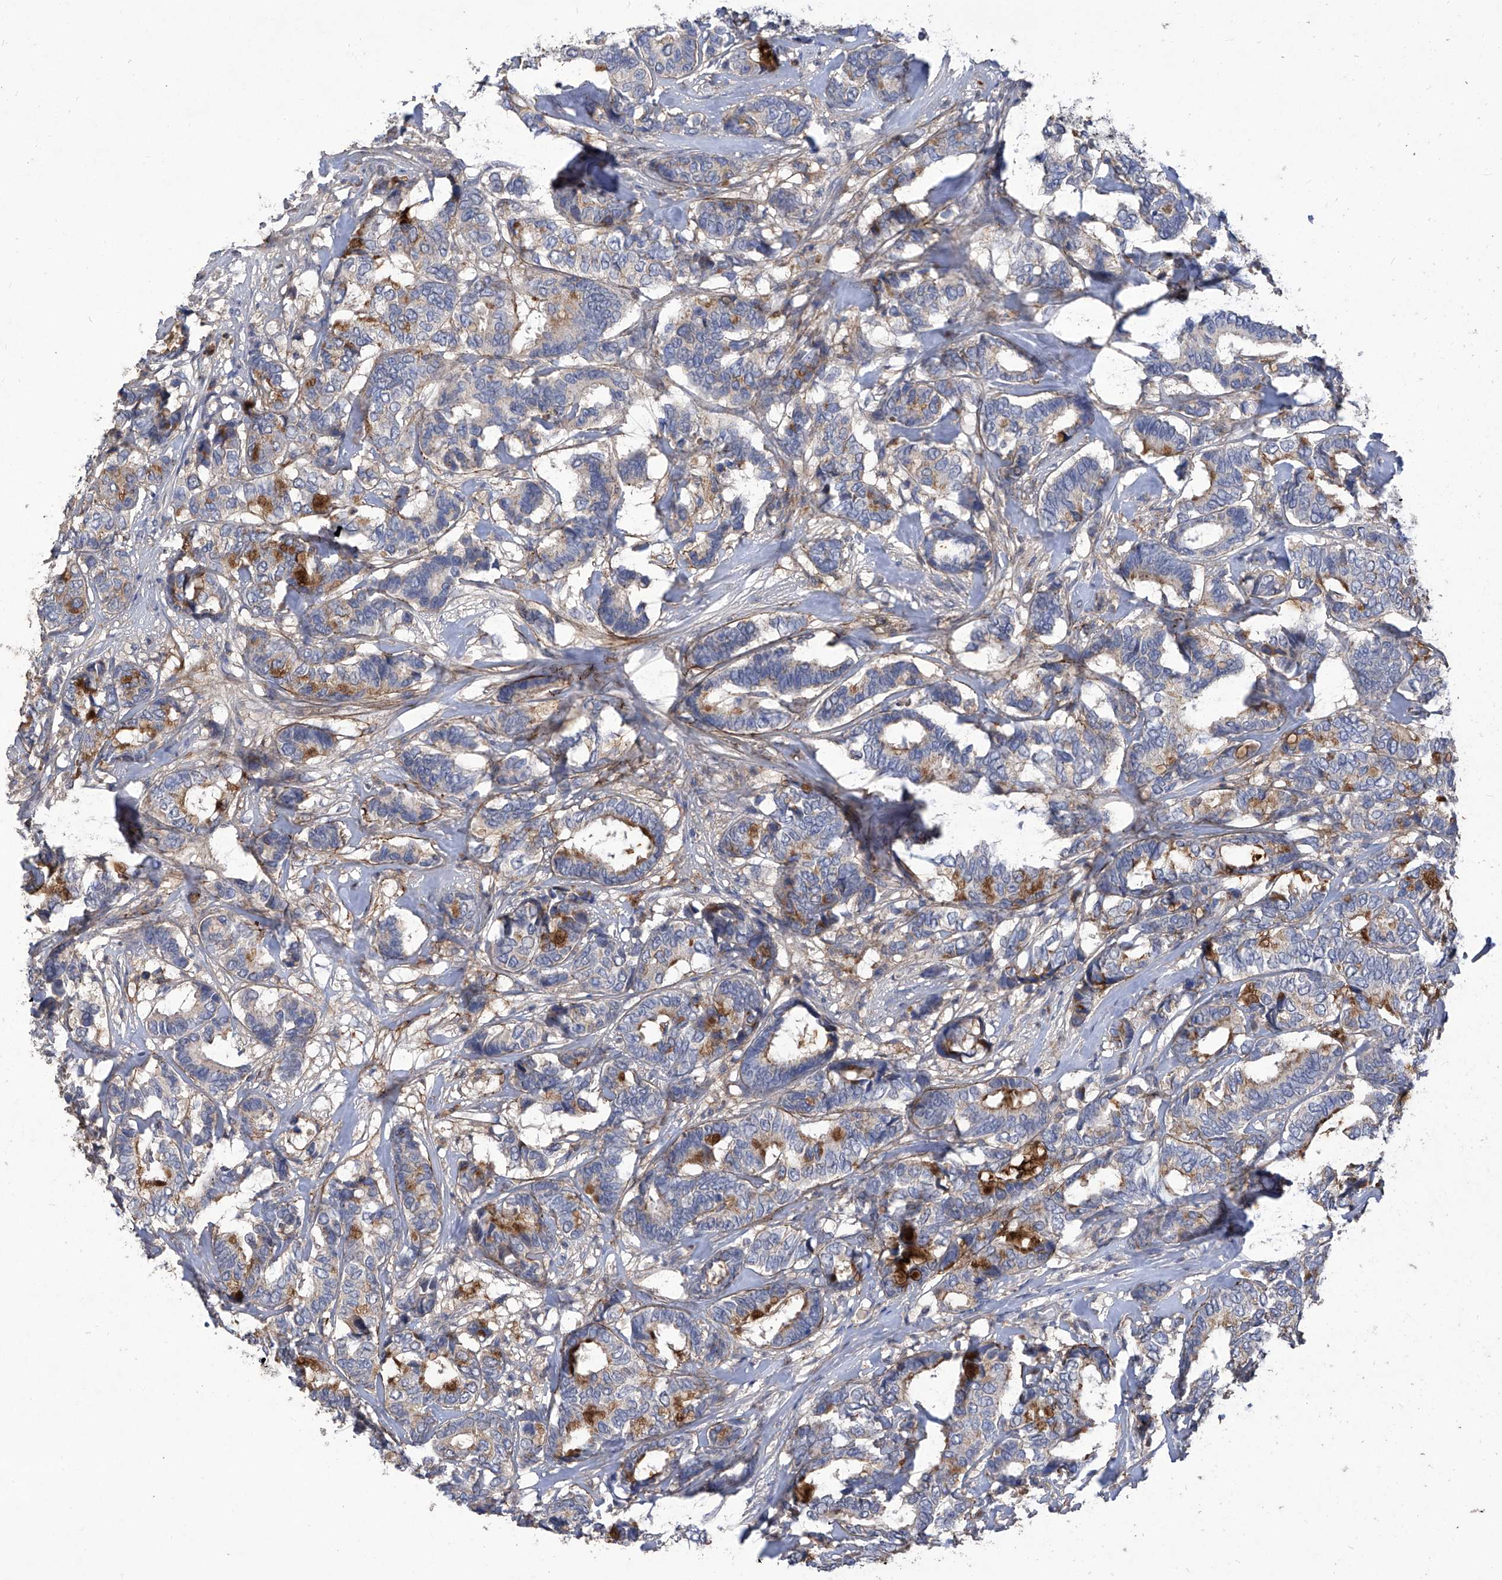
{"staining": {"intensity": "moderate", "quantity": "<25%", "location": "cytoplasmic/membranous"}, "tissue": "breast cancer", "cell_type": "Tumor cells", "image_type": "cancer", "snomed": [{"axis": "morphology", "description": "Duct carcinoma"}, {"axis": "topography", "description": "Breast"}], "caption": "A brown stain shows moderate cytoplasmic/membranous expression of a protein in breast invasive ductal carcinoma tumor cells. Nuclei are stained in blue.", "gene": "TXNIP", "patient": {"sex": "female", "age": 87}}